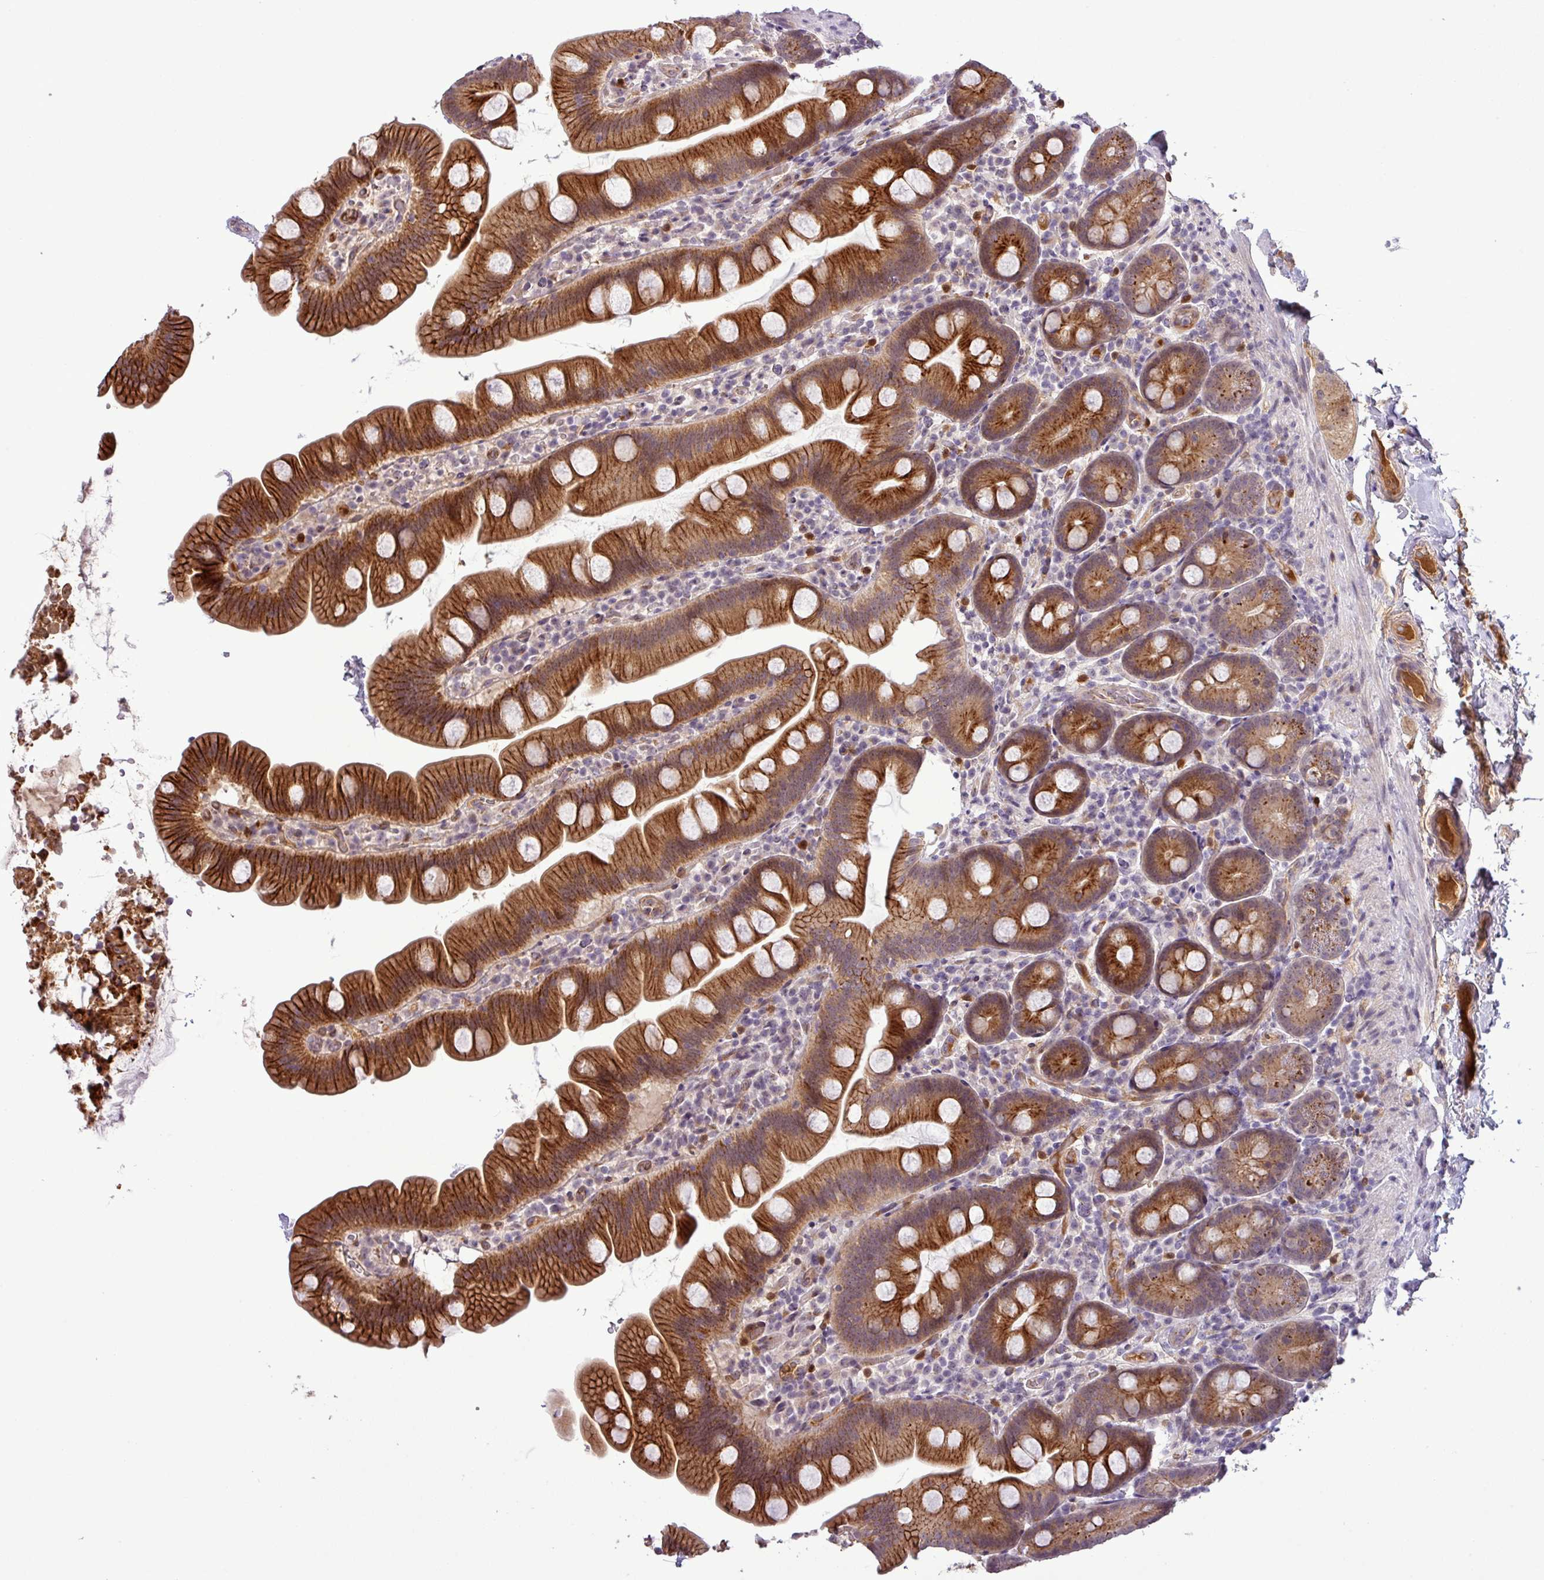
{"staining": {"intensity": "strong", "quantity": ">75%", "location": "cytoplasmic/membranous"}, "tissue": "small intestine", "cell_type": "Glandular cells", "image_type": "normal", "snomed": [{"axis": "morphology", "description": "Normal tissue, NOS"}, {"axis": "topography", "description": "Small intestine"}], "caption": "Glandular cells exhibit strong cytoplasmic/membranous expression in approximately >75% of cells in normal small intestine.", "gene": "PCDH1", "patient": {"sex": "female", "age": 68}}